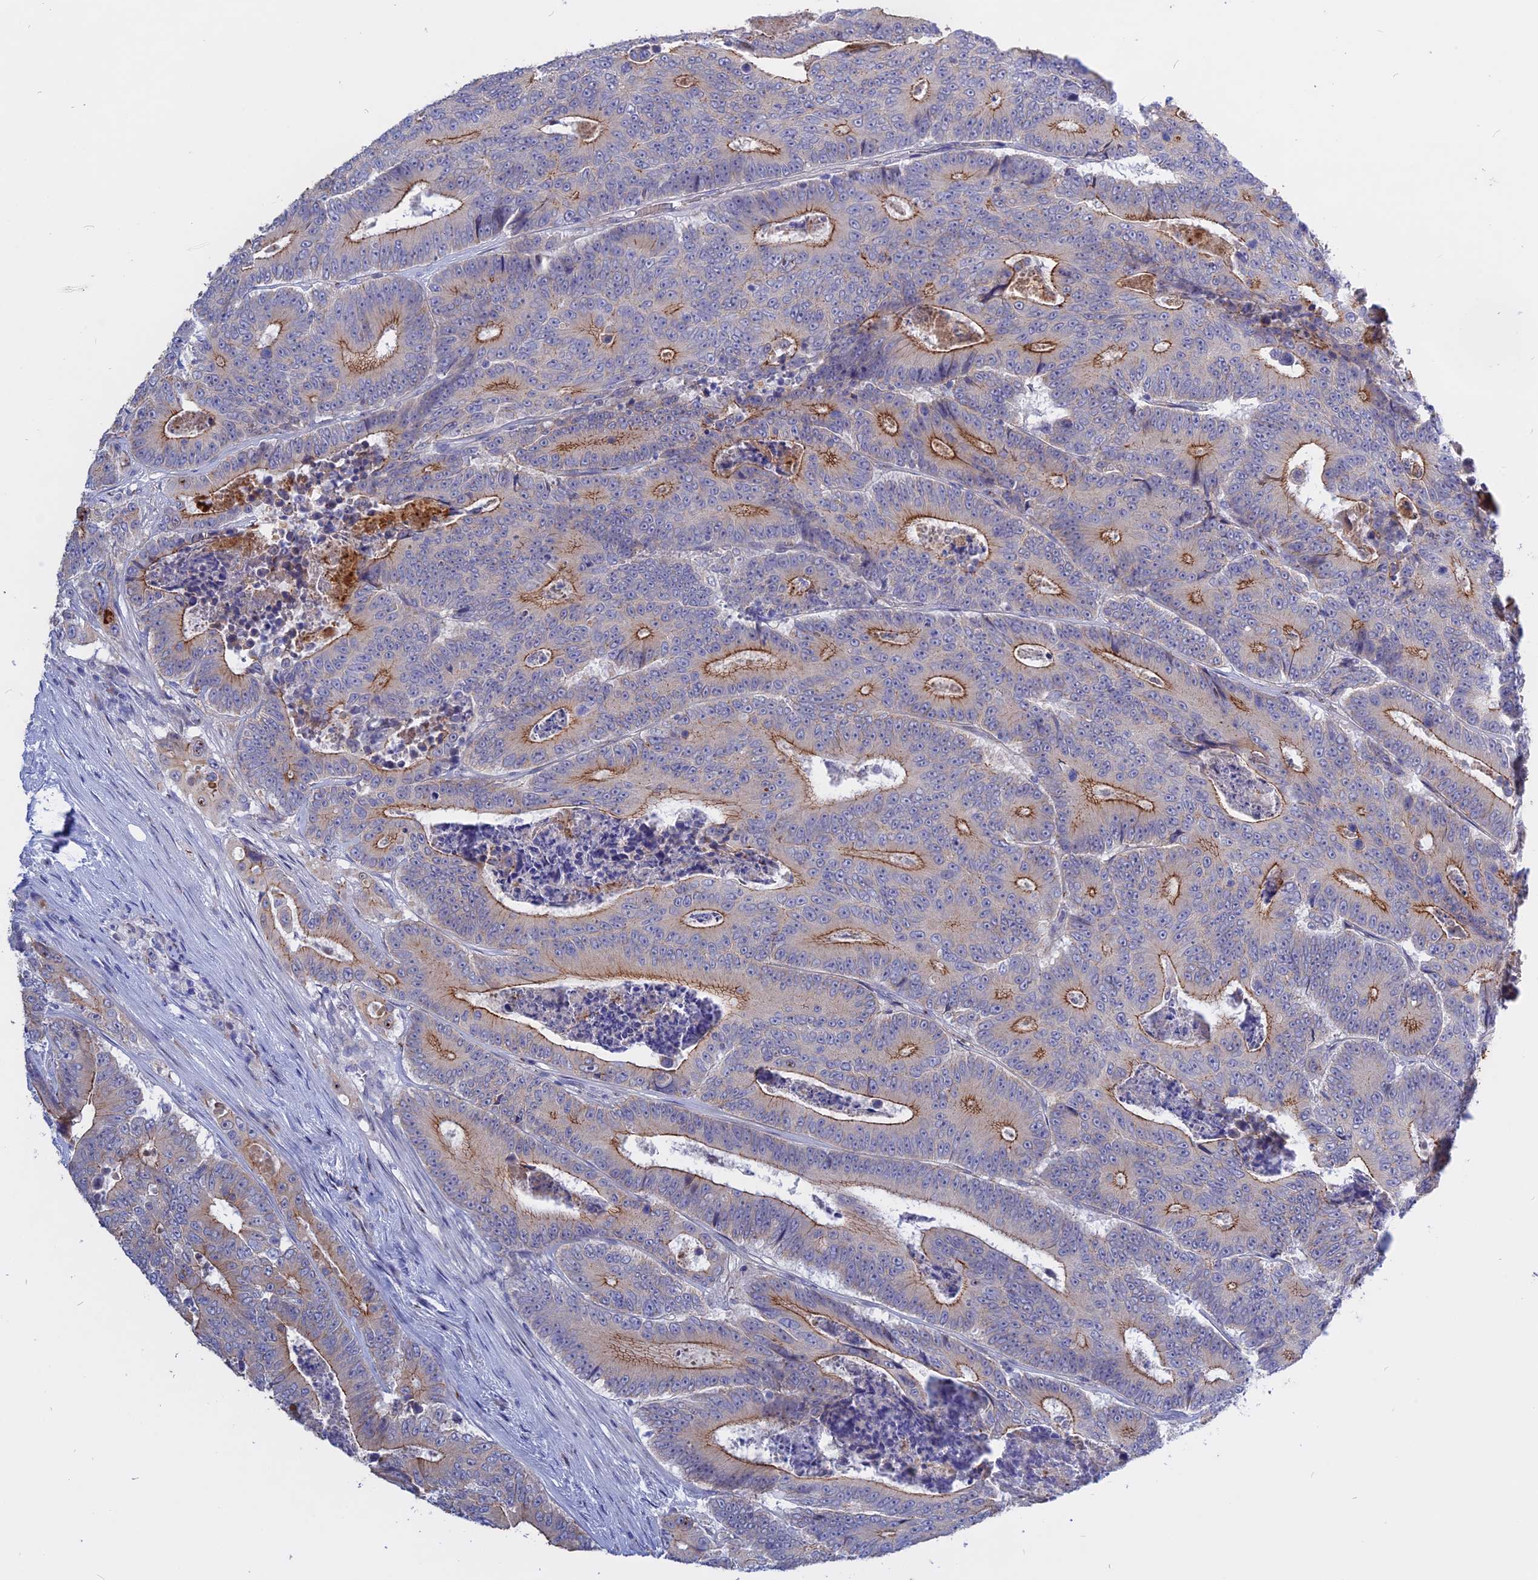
{"staining": {"intensity": "moderate", "quantity": "25%-75%", "location": "cytoplasmic/membranous"}, "tissue": "colorectal cancer", "cell_type": "Tumor cells", "image_type": "cancer", "snomed": [{"axis": "morphology", "description": "Adenocarcinoma, NOS"}, {"axis": "topography", "description": "Colon"}], "caption": "Immunohistochemistry (IHC) (DAB) staining of human colorectal adenocarcinoma demonstrates moderate cytoplasmic/membranous protein positivity in about 25%-75% of tumor cells.", "gene": "GK5", "patient": {"sex": "male", "age": 83}}